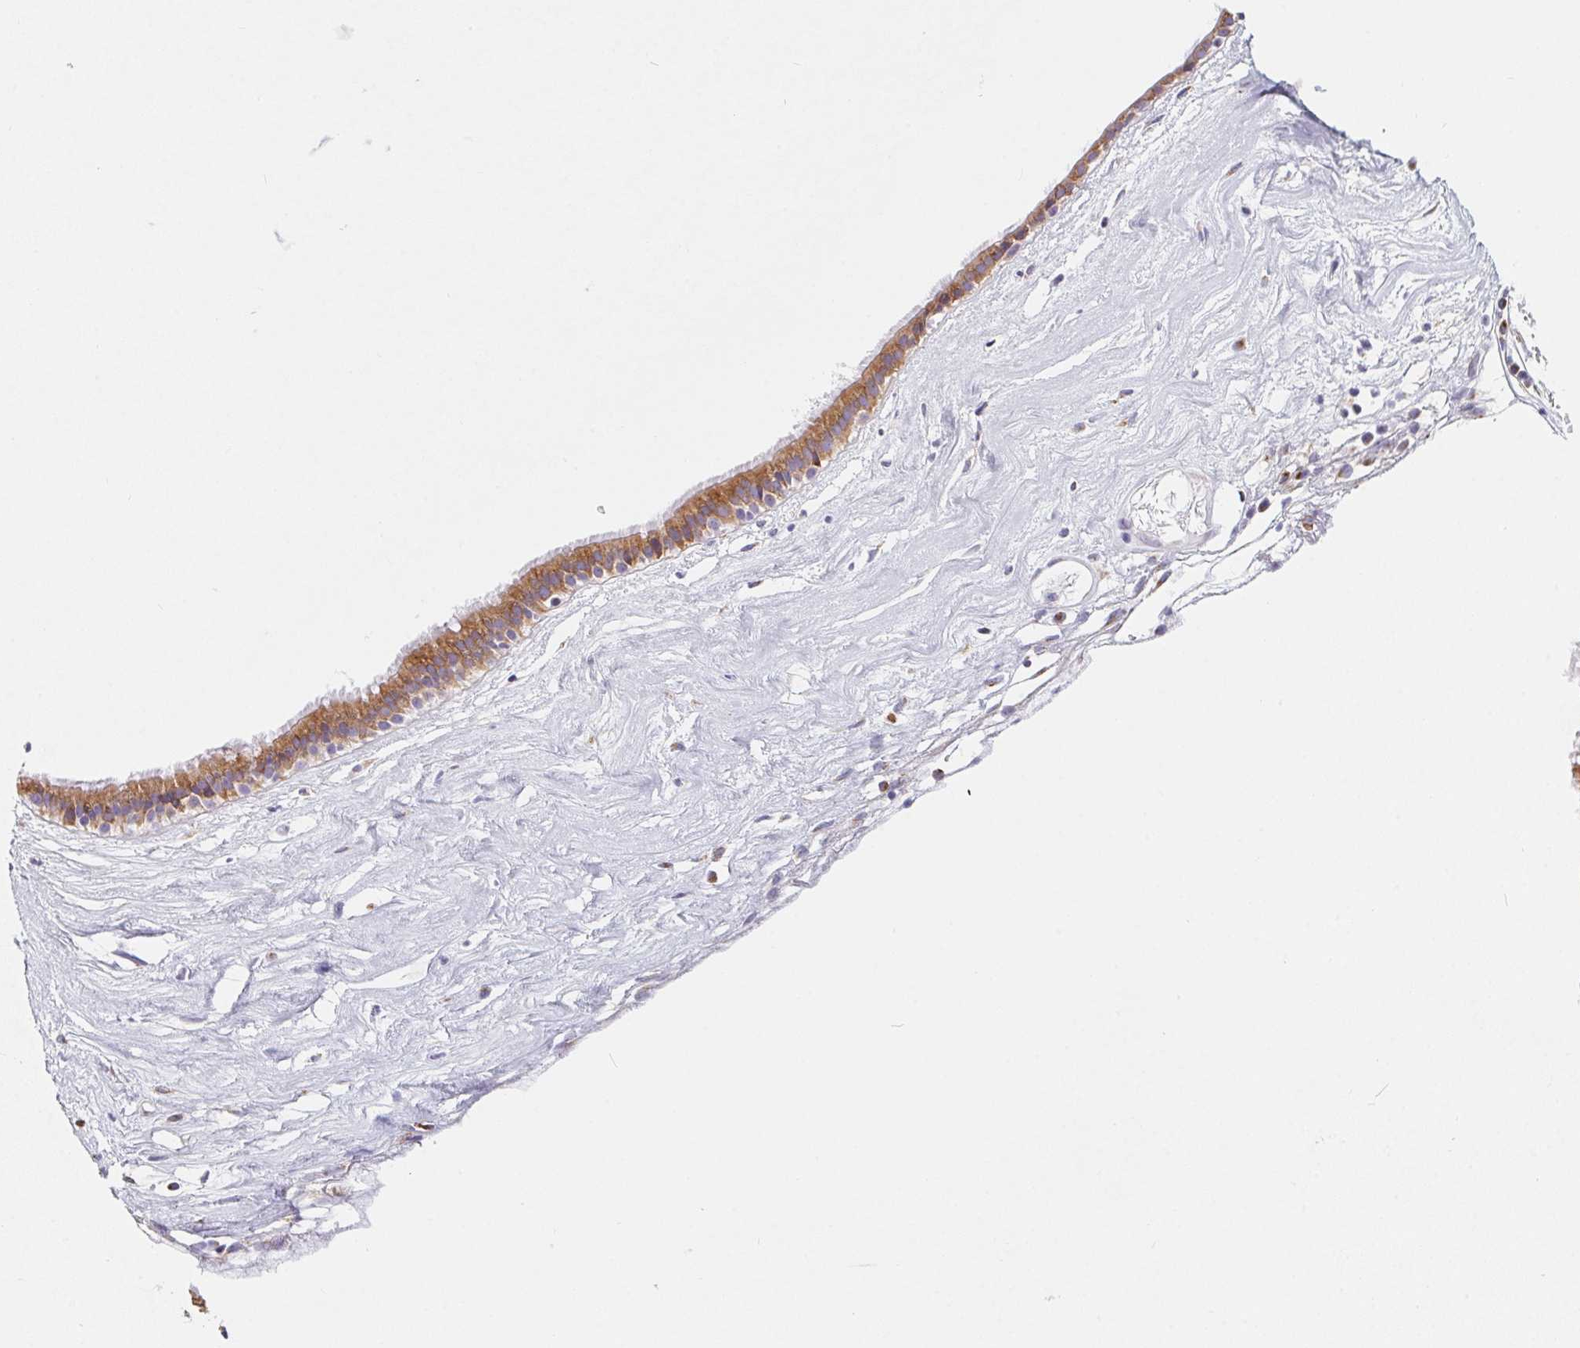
{"staining": {"intensity": "moderate", "quantity": ">75%", "location": "cytoplasmic/membranous"}, "tissue": "nasopharynx", "cell_type": "Respiratory epithelial cells", "image_type": "normal", "snomed": [{"axis": "morphology", "description": "Normal tissue, NOS"}, {"axis": "topography", "description": "Nasopharynx"}], "caption": "This is an image of immunohistochemistry (IHC) staining of normal nasopharynx, which shows moderate expression in the cytoplasmic/membranous of respiratory epithelial cells.", "gene": "MAP1A", "patient": {"sex": "male", "age": 24}}